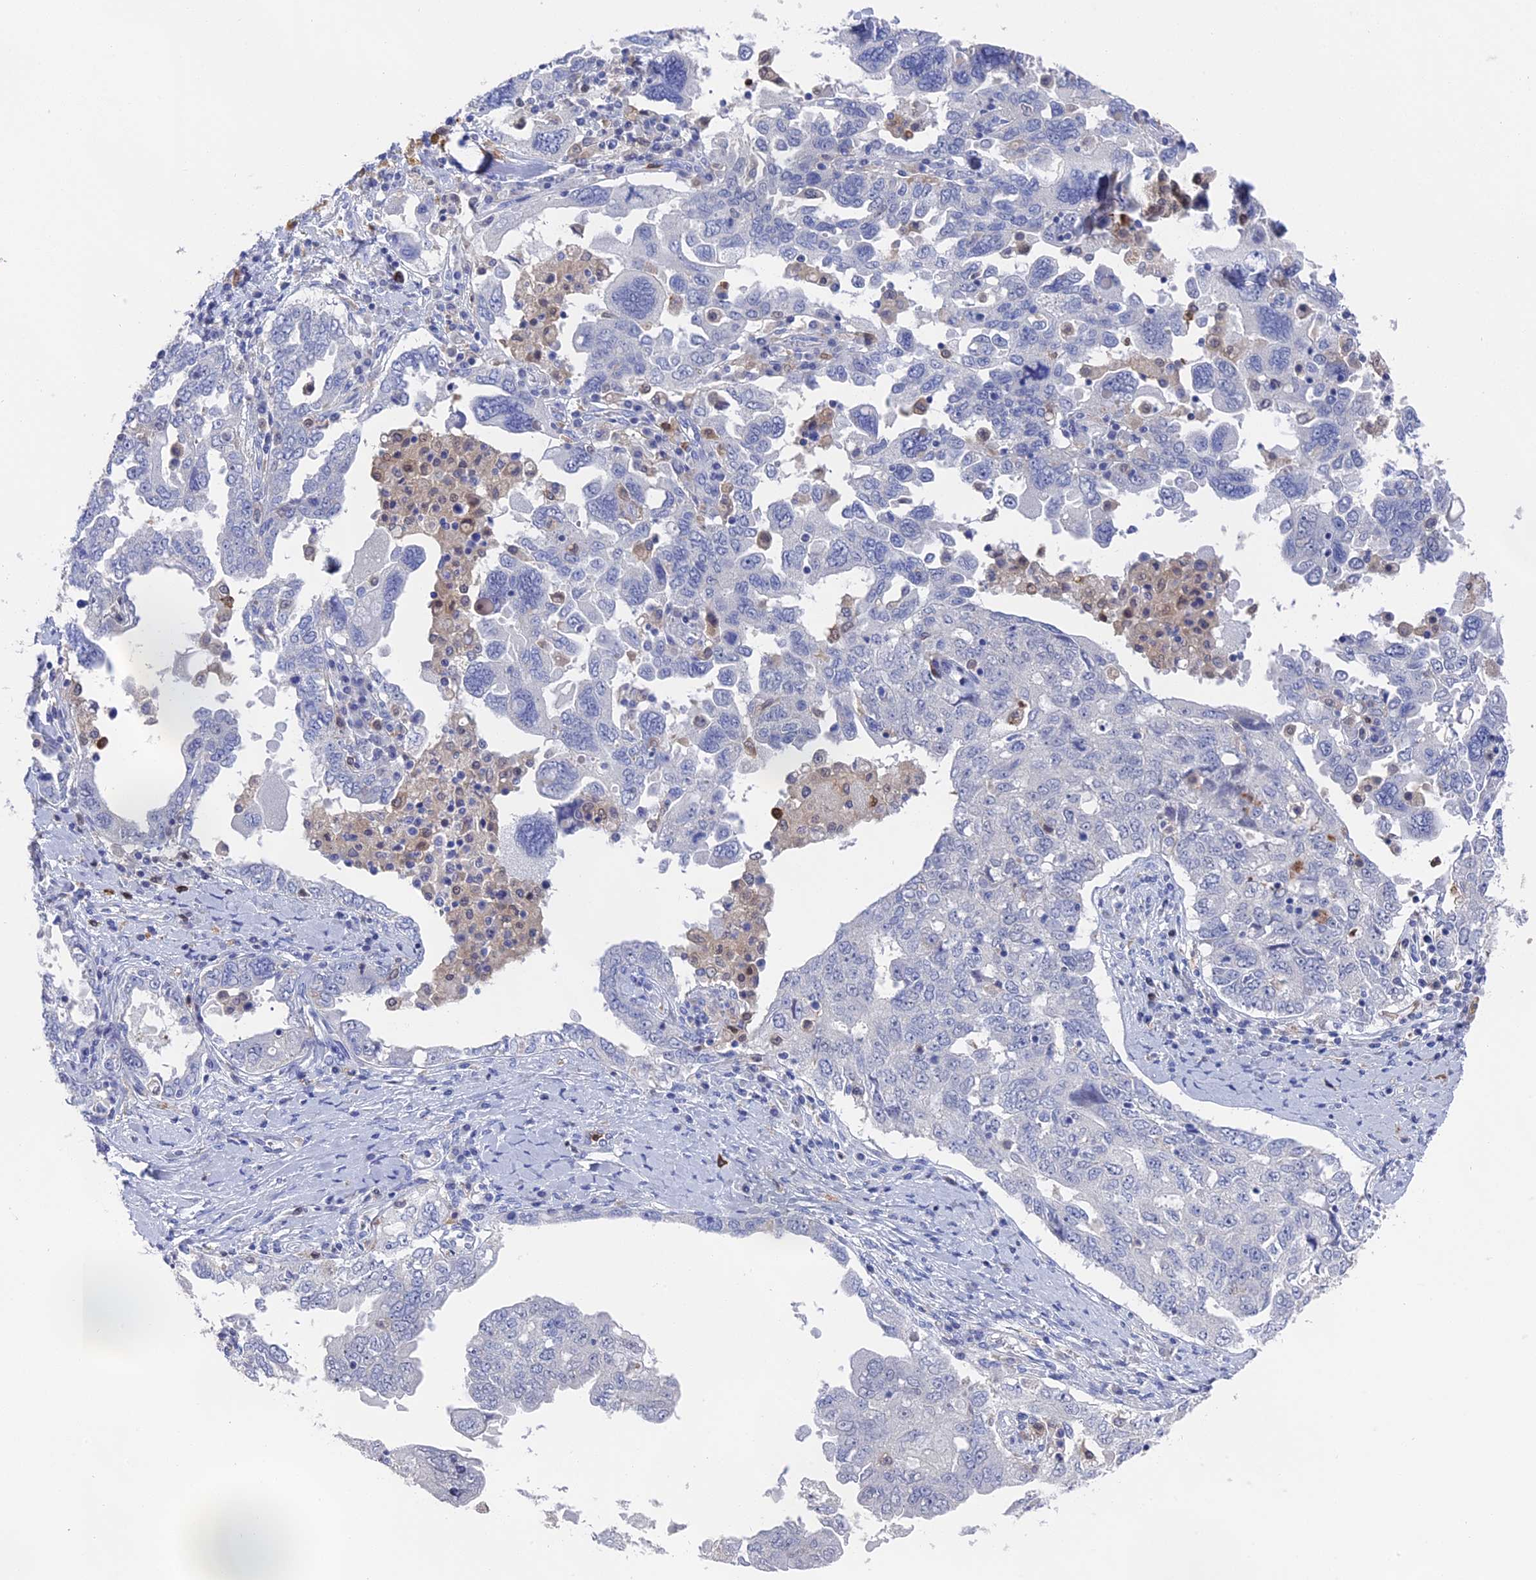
{"staining": {"intensity": "negative", "quantity": "none", "location": "none"}, "tissue": "ovarian cancer", "cell_type": "Tumor cells", "image_type": "cancer", "snomed": [{"axis": "morphology", "description": "Carcinoma, endometroid"}, {"axis": "topography", "description": "Ovary"}], "caption": "IHC micrograph of neoplastic tissue: human endometroid carcinoma (ovarian) stained with DAB demonstrates no significant protein staining in tumor cells.", "gene": "NCF4", "patient": {"sex": "female", "age": 62}}